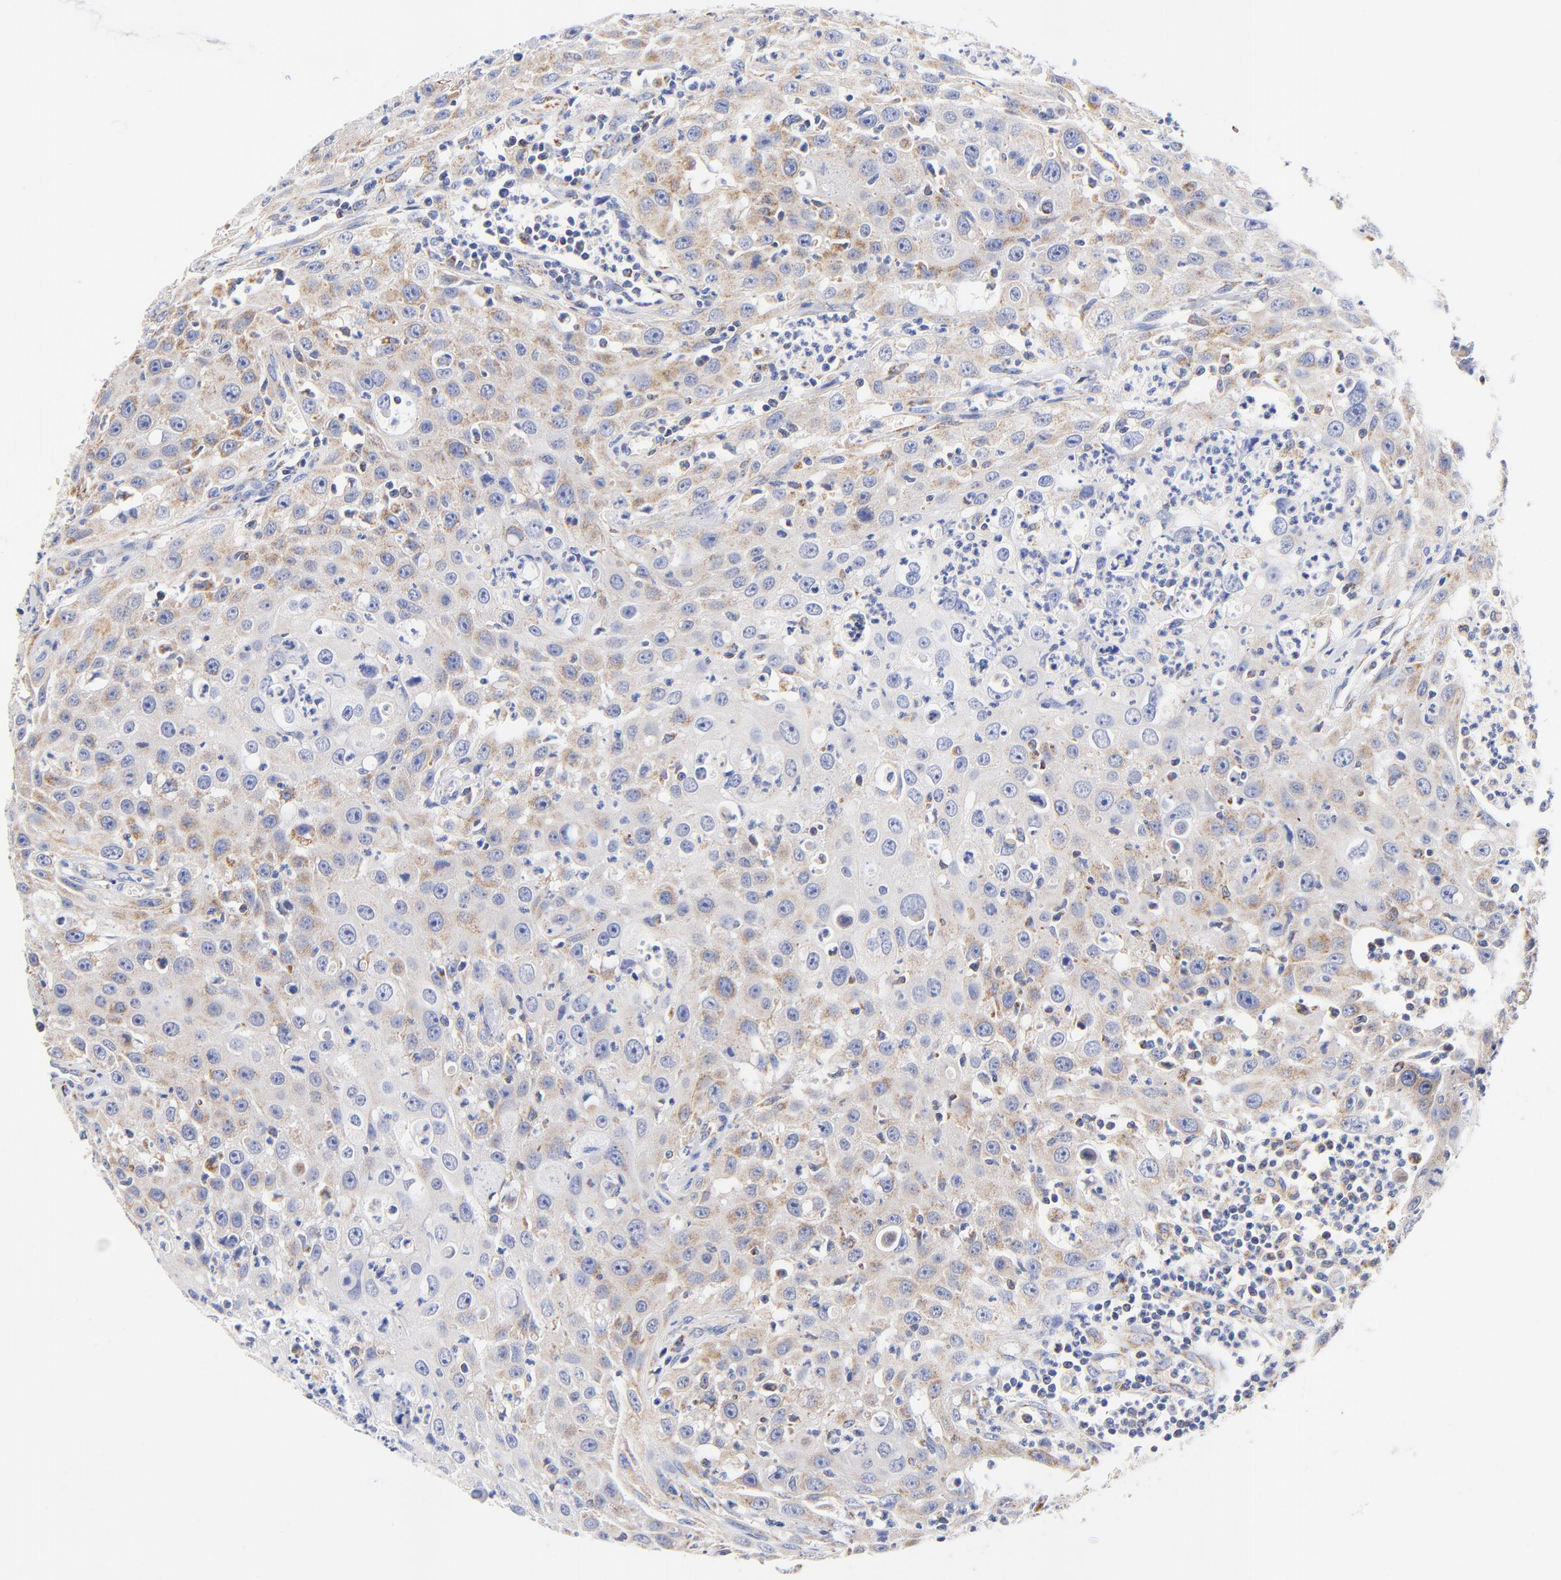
{"staining": {"intensity": "moderate", "quantity": "25%-75%", "location": "cytoplasmic/membranous"}, "tissue": "urothelial cancer", "cell_type": "Tumor cells", "image_type": "cancer", "snomed": [{"axis": "morphology", "description": "Urothelial carcinoma, High grade"}, {"axis": "topography", "description": "Urinary bladder"}], "caption": "IHC histopathology image of human high-grade urothelial carcinoma stained for a protein (brown), which displays medium levels of moderate cytoplasmic/membranous expression in about 25%-75% of tumor cells.", "gene": "ATP5F1D", "patient": {"sex": "male", "age": 66}}